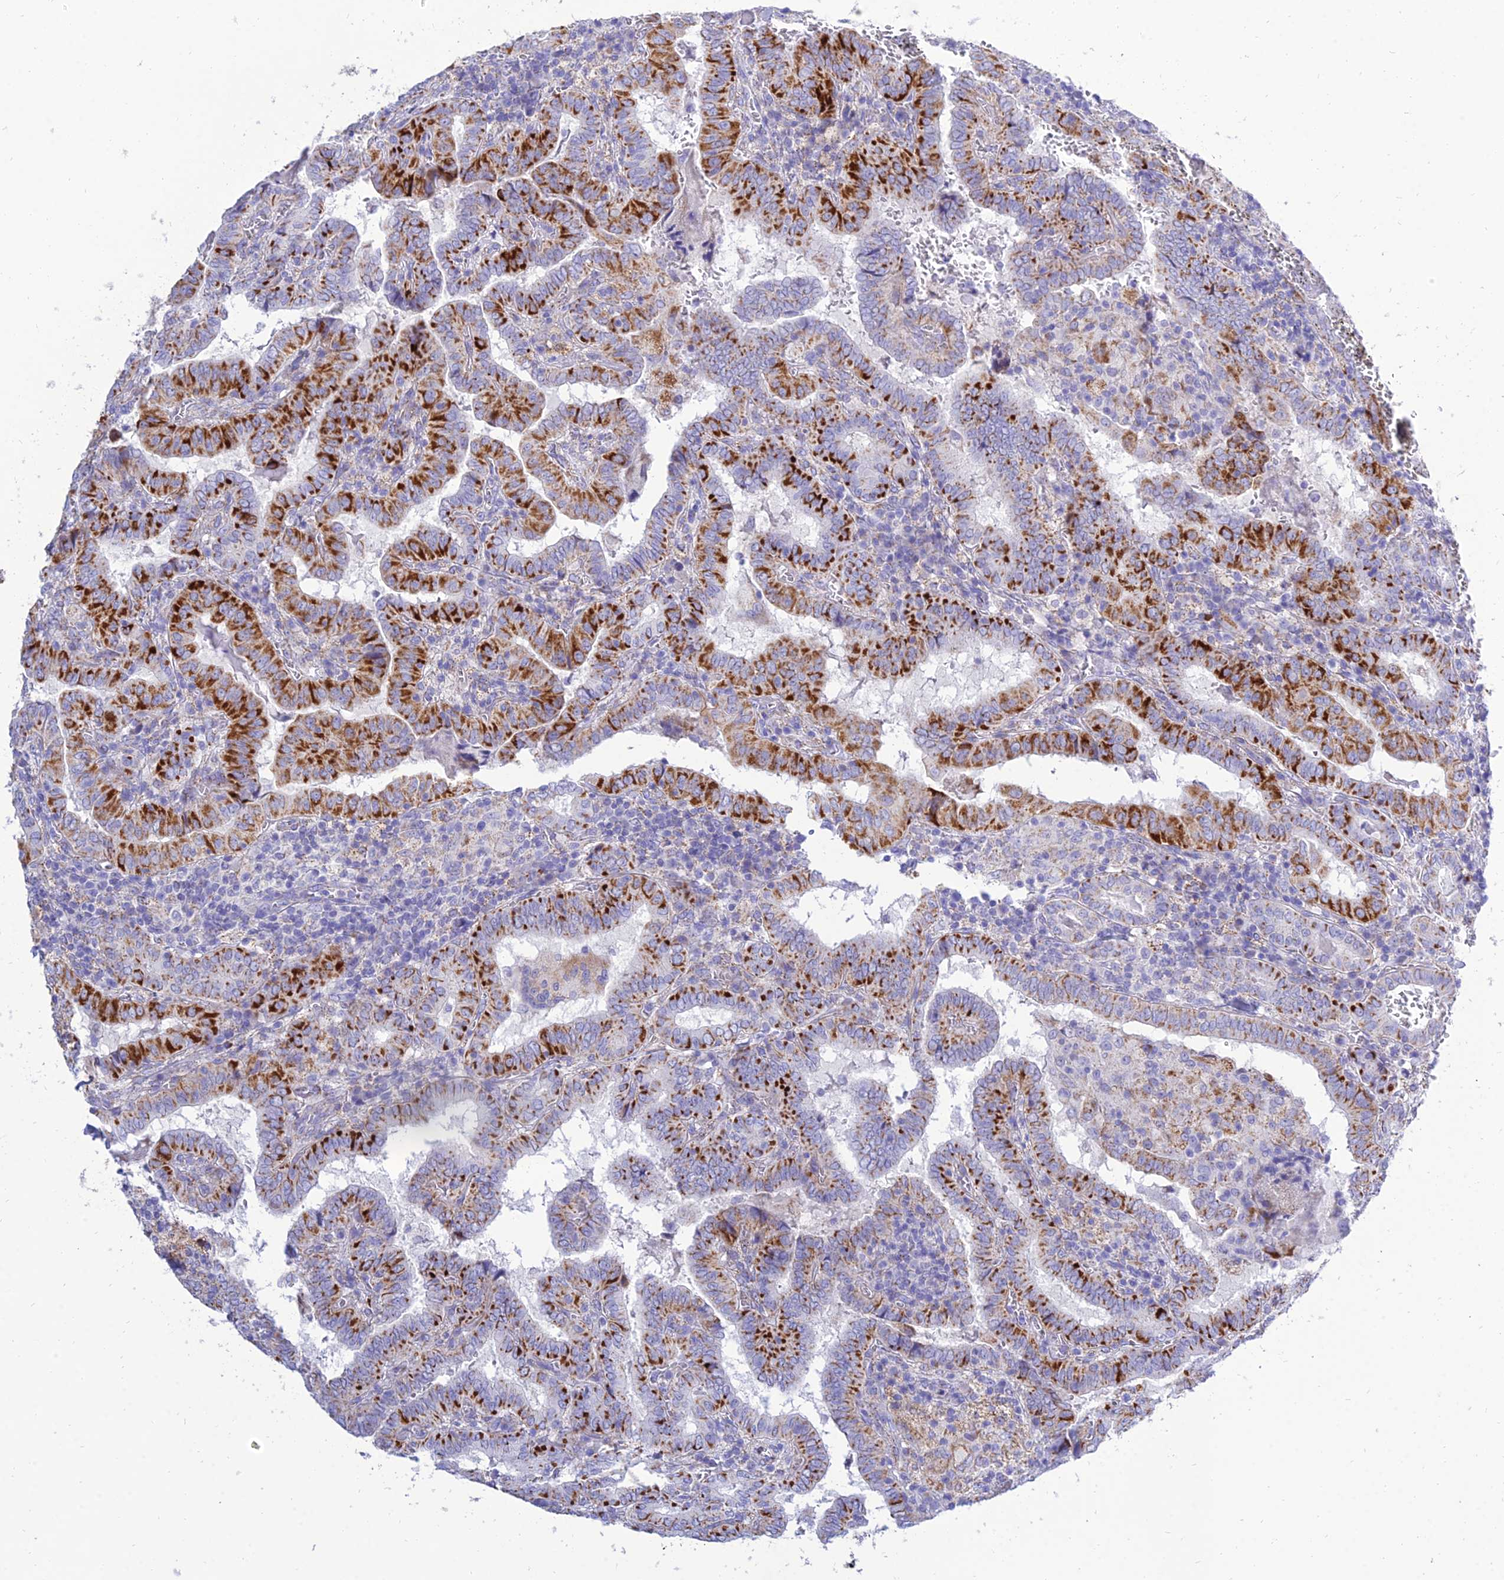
{"staining": {"intensity": "strong", "quantity": "25%-75%", "location": "cytoplasmic/membranous"}, "tissue": "thyroid cancer", "cell_type": "Tumor cells", "image_type": "cancer", "snomed": [{"axis": "morphology", "description": "Papillary adenocarcinoma, NOS"}, {"axis": "topography", "description": "Thyroid gland"}], "caption": "A high amount of strong cytoplasmic/membranous positivity is seen in approximately 25%-75% of tumor cells in thyroid cancer tissue. (DAB = brown stain, brightfield microscopy at high magnification).", "gene": "PKN3", "patient": {"sex": "female", "age": 72}}